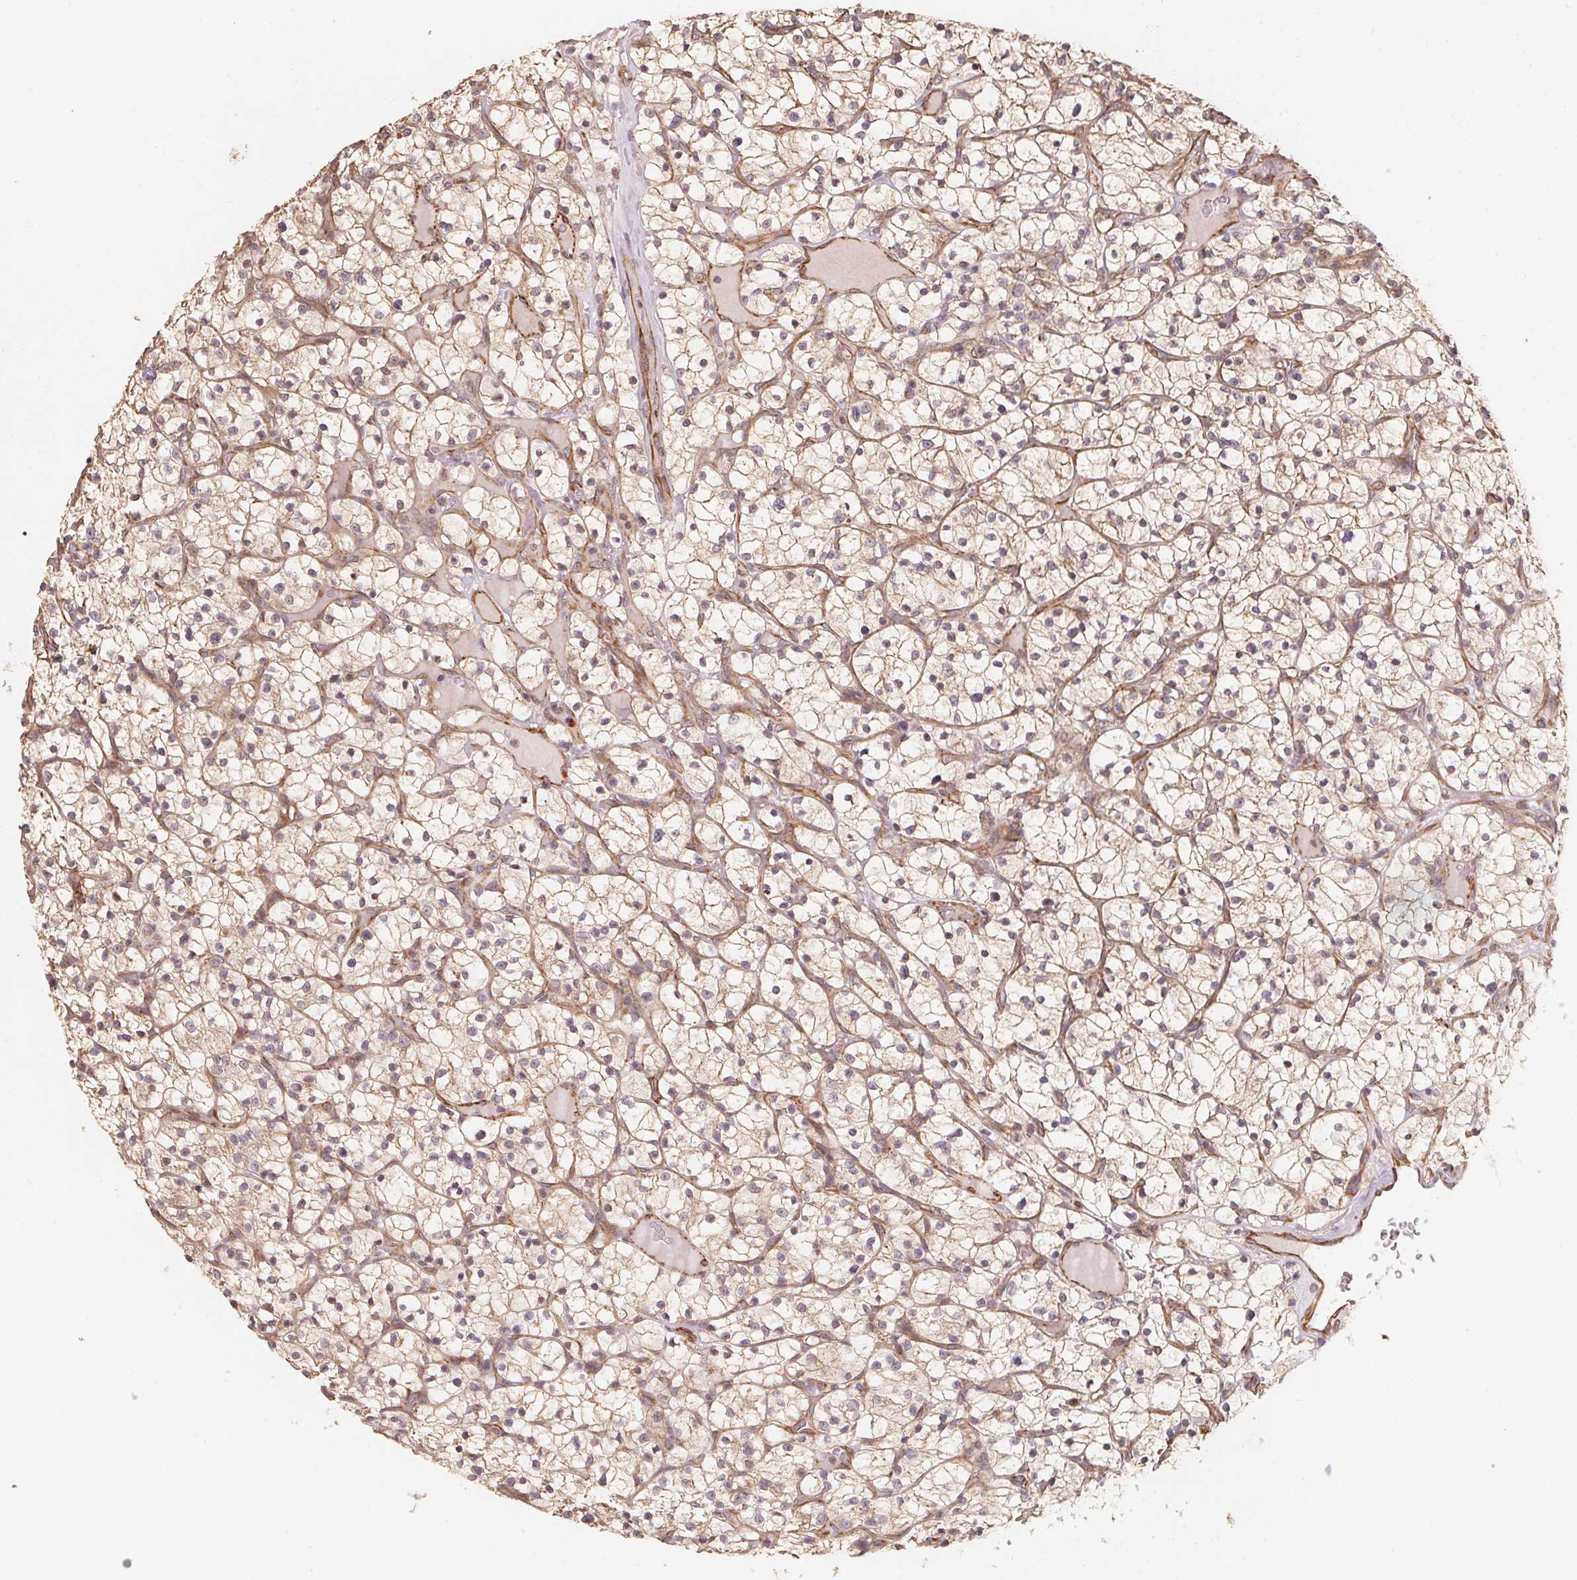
{"staining": {"intensity": "weak", "quantity": "25%-75%", "location": "cytoplasmic/membranous"}, "tissue": "renal cancer", "cell_type": "Tumor cells", "image_type": "cancer", "snomed": [{"axis": "morphology", "description": "Adenocarcinoma, NOS"}, {"axis": "topography", "description": "Kidney"}], "caption": "Immunohistochemical staining of human renal cancer (adenocarcinoma) displays weak cytoplasmic/membranous protein expression in about 25%-75% of tumor cells.", "gene": "TSPAN12", "patient": {"sex": "female", "age": 64}}